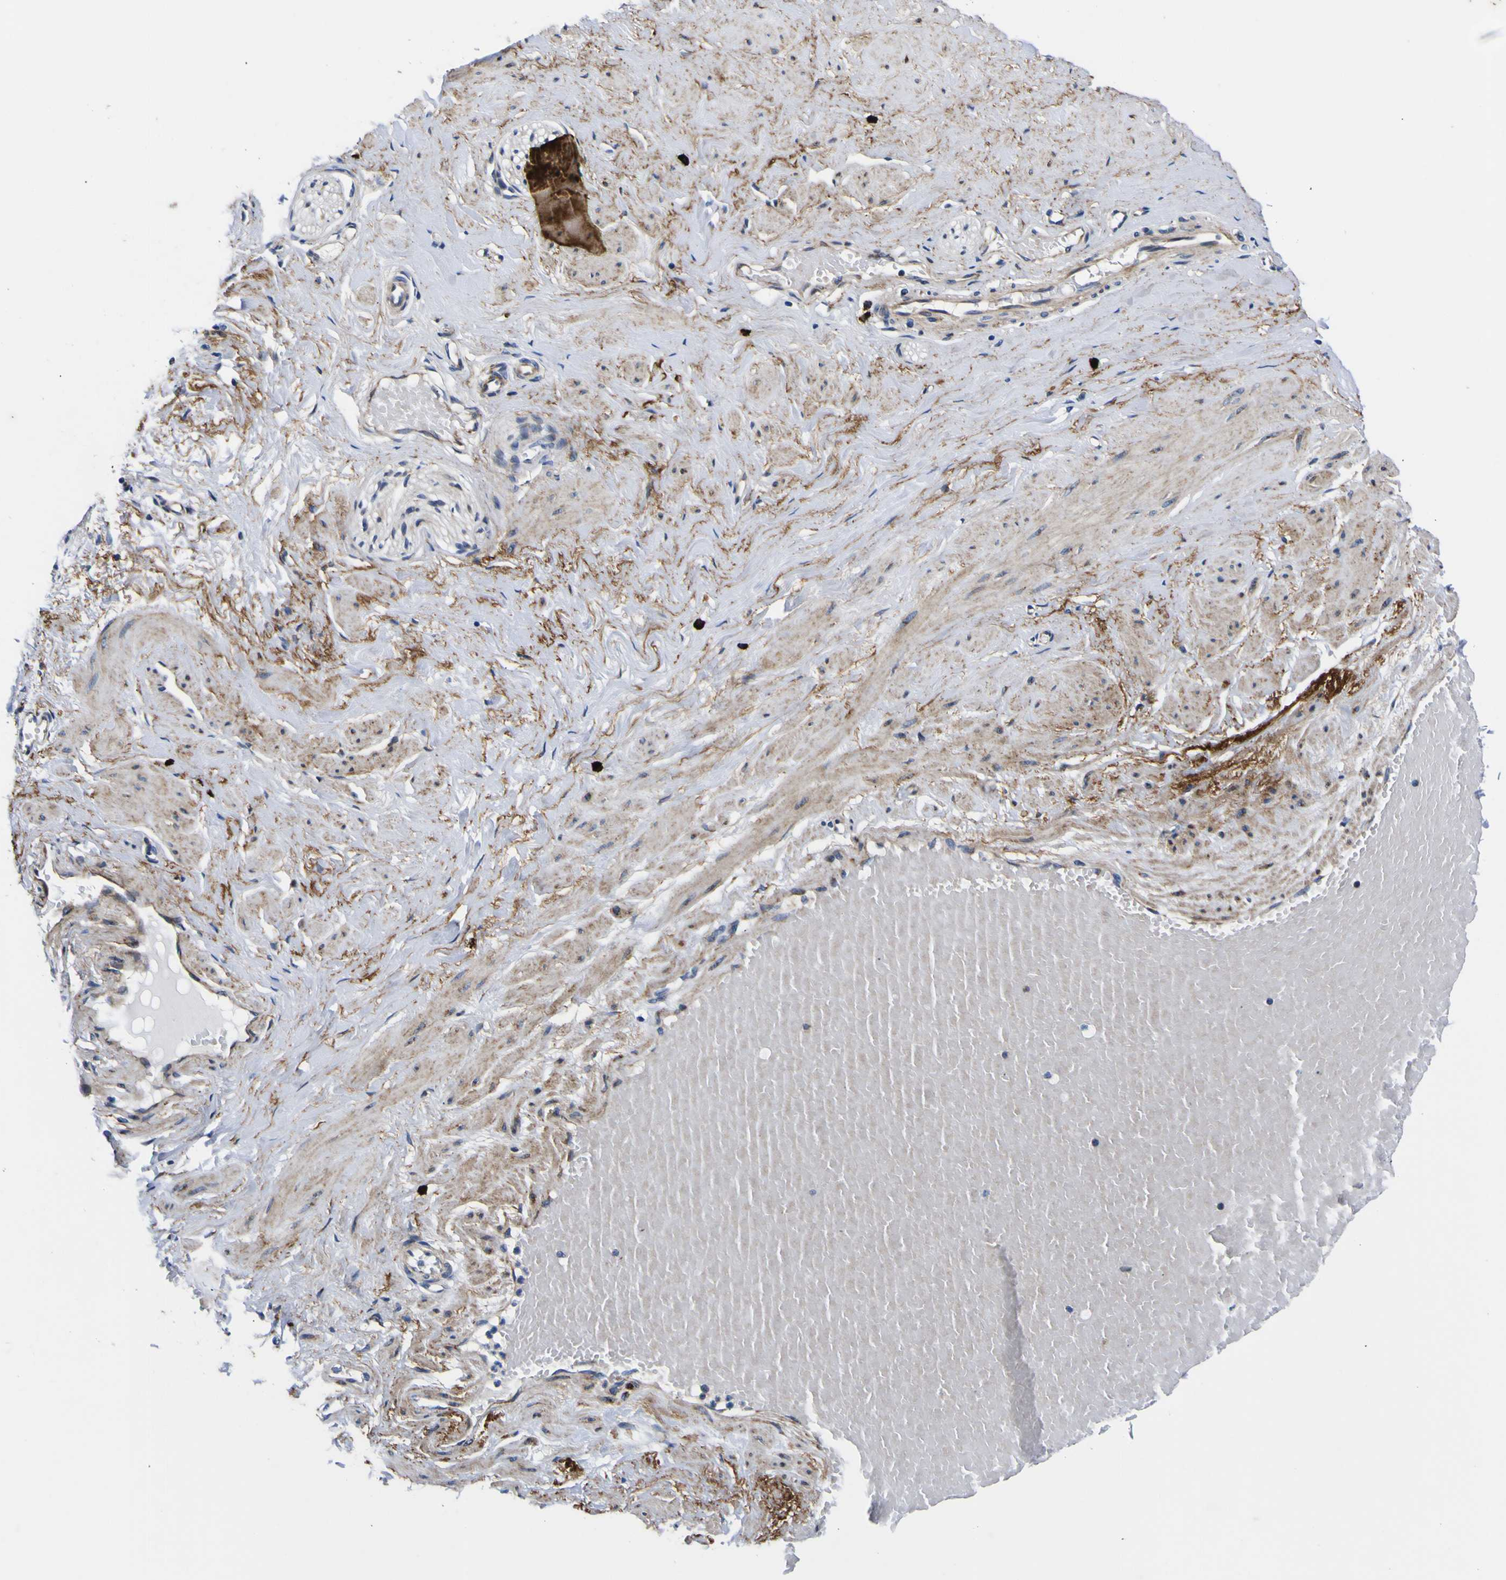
{"staining": {"intensity": "strong", "quantity": ">75%", "location": "cytoplasmic/membranous"}, "tissue": "adipose tissue", "cell_type": "Adipocytes", "image_type": "normal", "snomed": [{"axis": "morphology", "description": "Normal tissue, NOS"}, {"axis": "topography", "description": "Soft tissue"}, {"axis": "topography", "description": "Vascular tissue"}], "caption": "High-power microscopy captured an immunohistochemistry (IHC) micrograph of unremarkable adipose tissue, revealing strong cytoplasmic/membranous expression in approximately >75% of adipocytes. (DAB (3,3'-diaminobenzidine) IHC, brown staining for protein, blue staining for nuclei).", "gene": "SCD", "patient": {"sex": "female", "age": 35}}